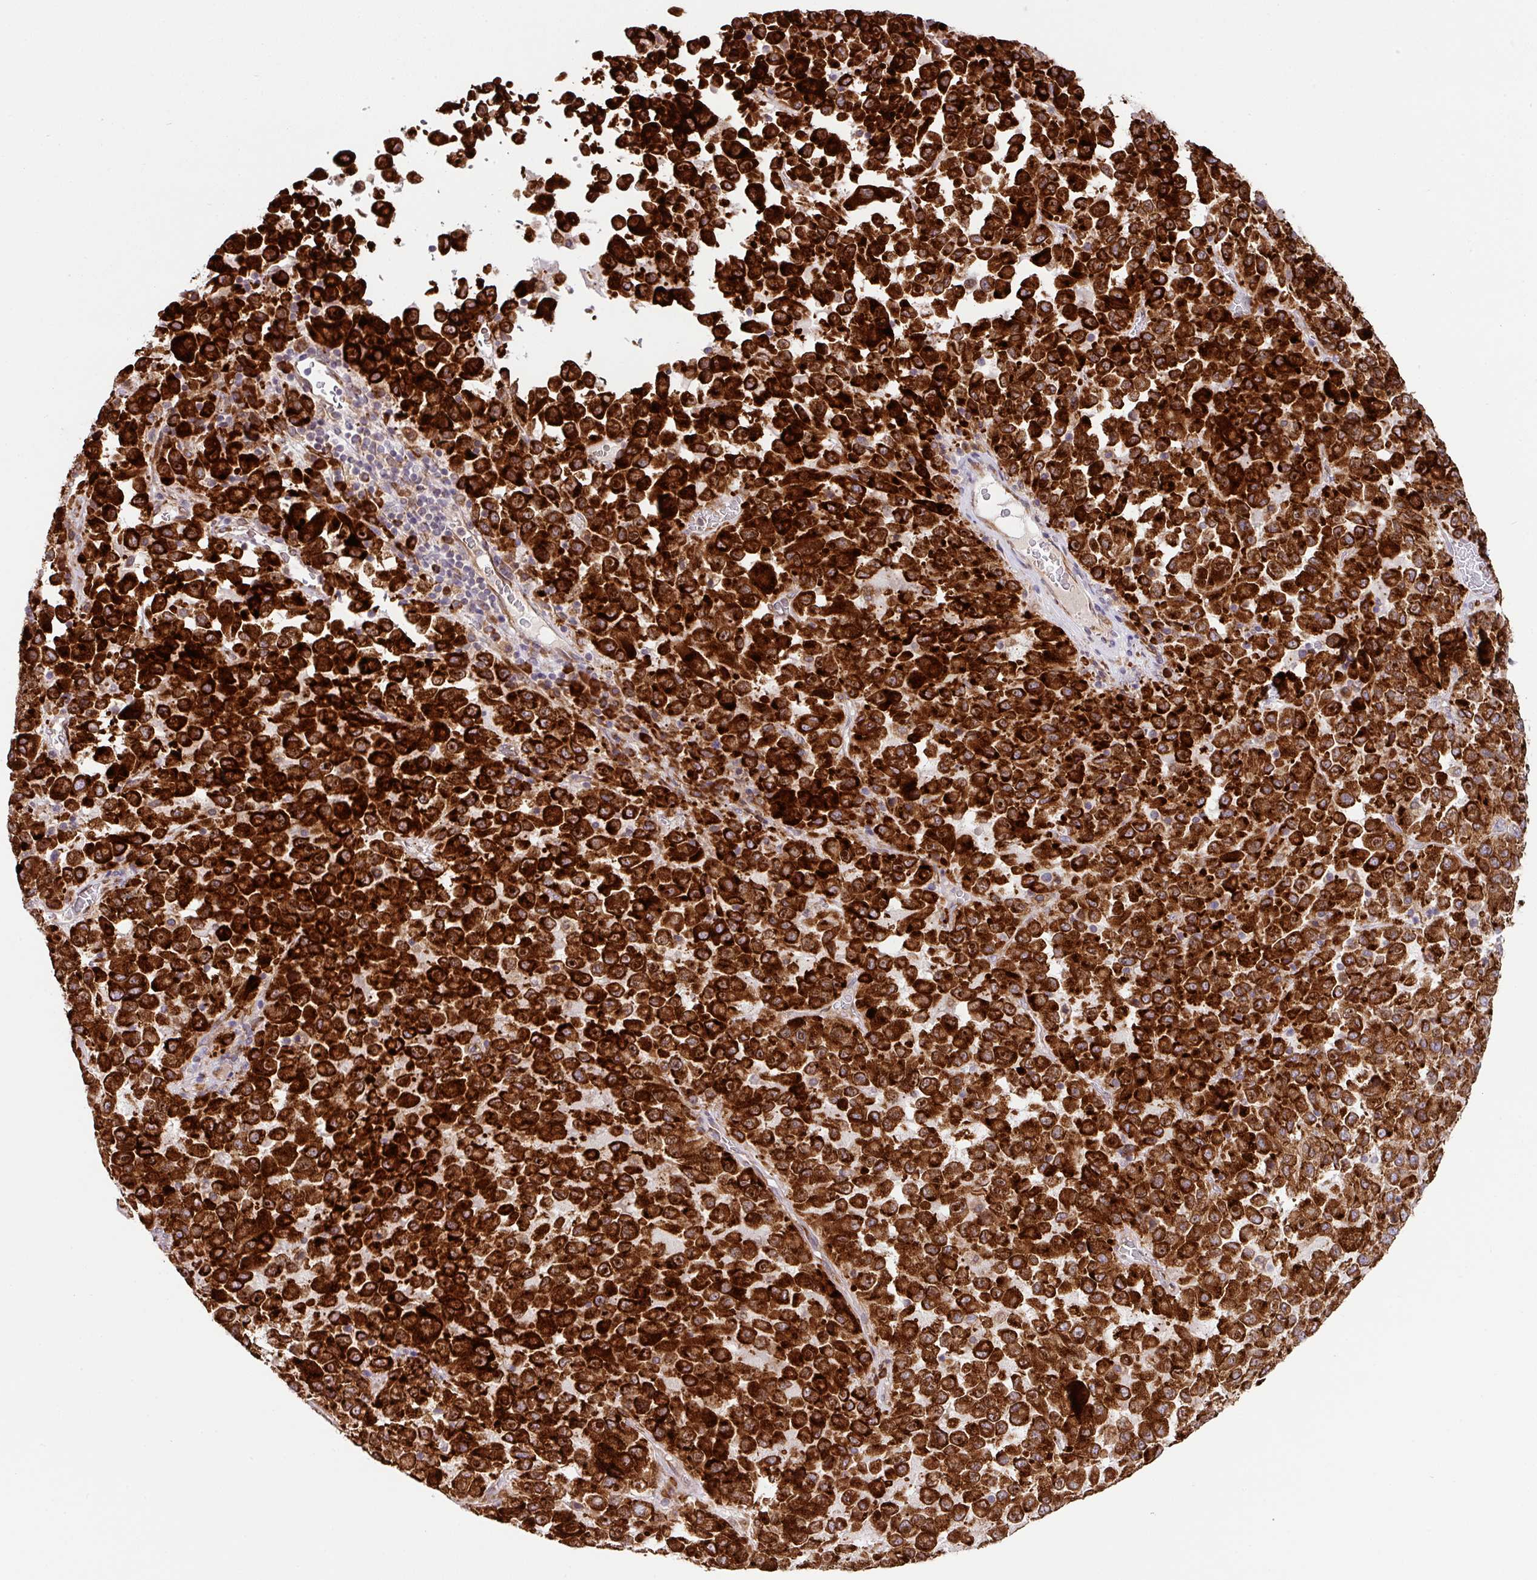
{"staining": {"intensity": "strong", "quantity": ">75%", "location": "cytoplasmic/membranous"}, "tissue": "melanoma", "cell_type": "Tumor cells", "image_type": "cancer", "snomed": [{"axis": "morphology", "description": "Malignant melanoma, Metastatic site"}, {"axis": "topography", "description": "Lung"}], "caption": "The image shows staining of malignant melanoma (metastatic site), revealing strong cytoplasmic/membranous protein positivity (brown color) within tumor cells.", "gene": "SLC39A7", "patient": {"sex": "male", "age": 64}}